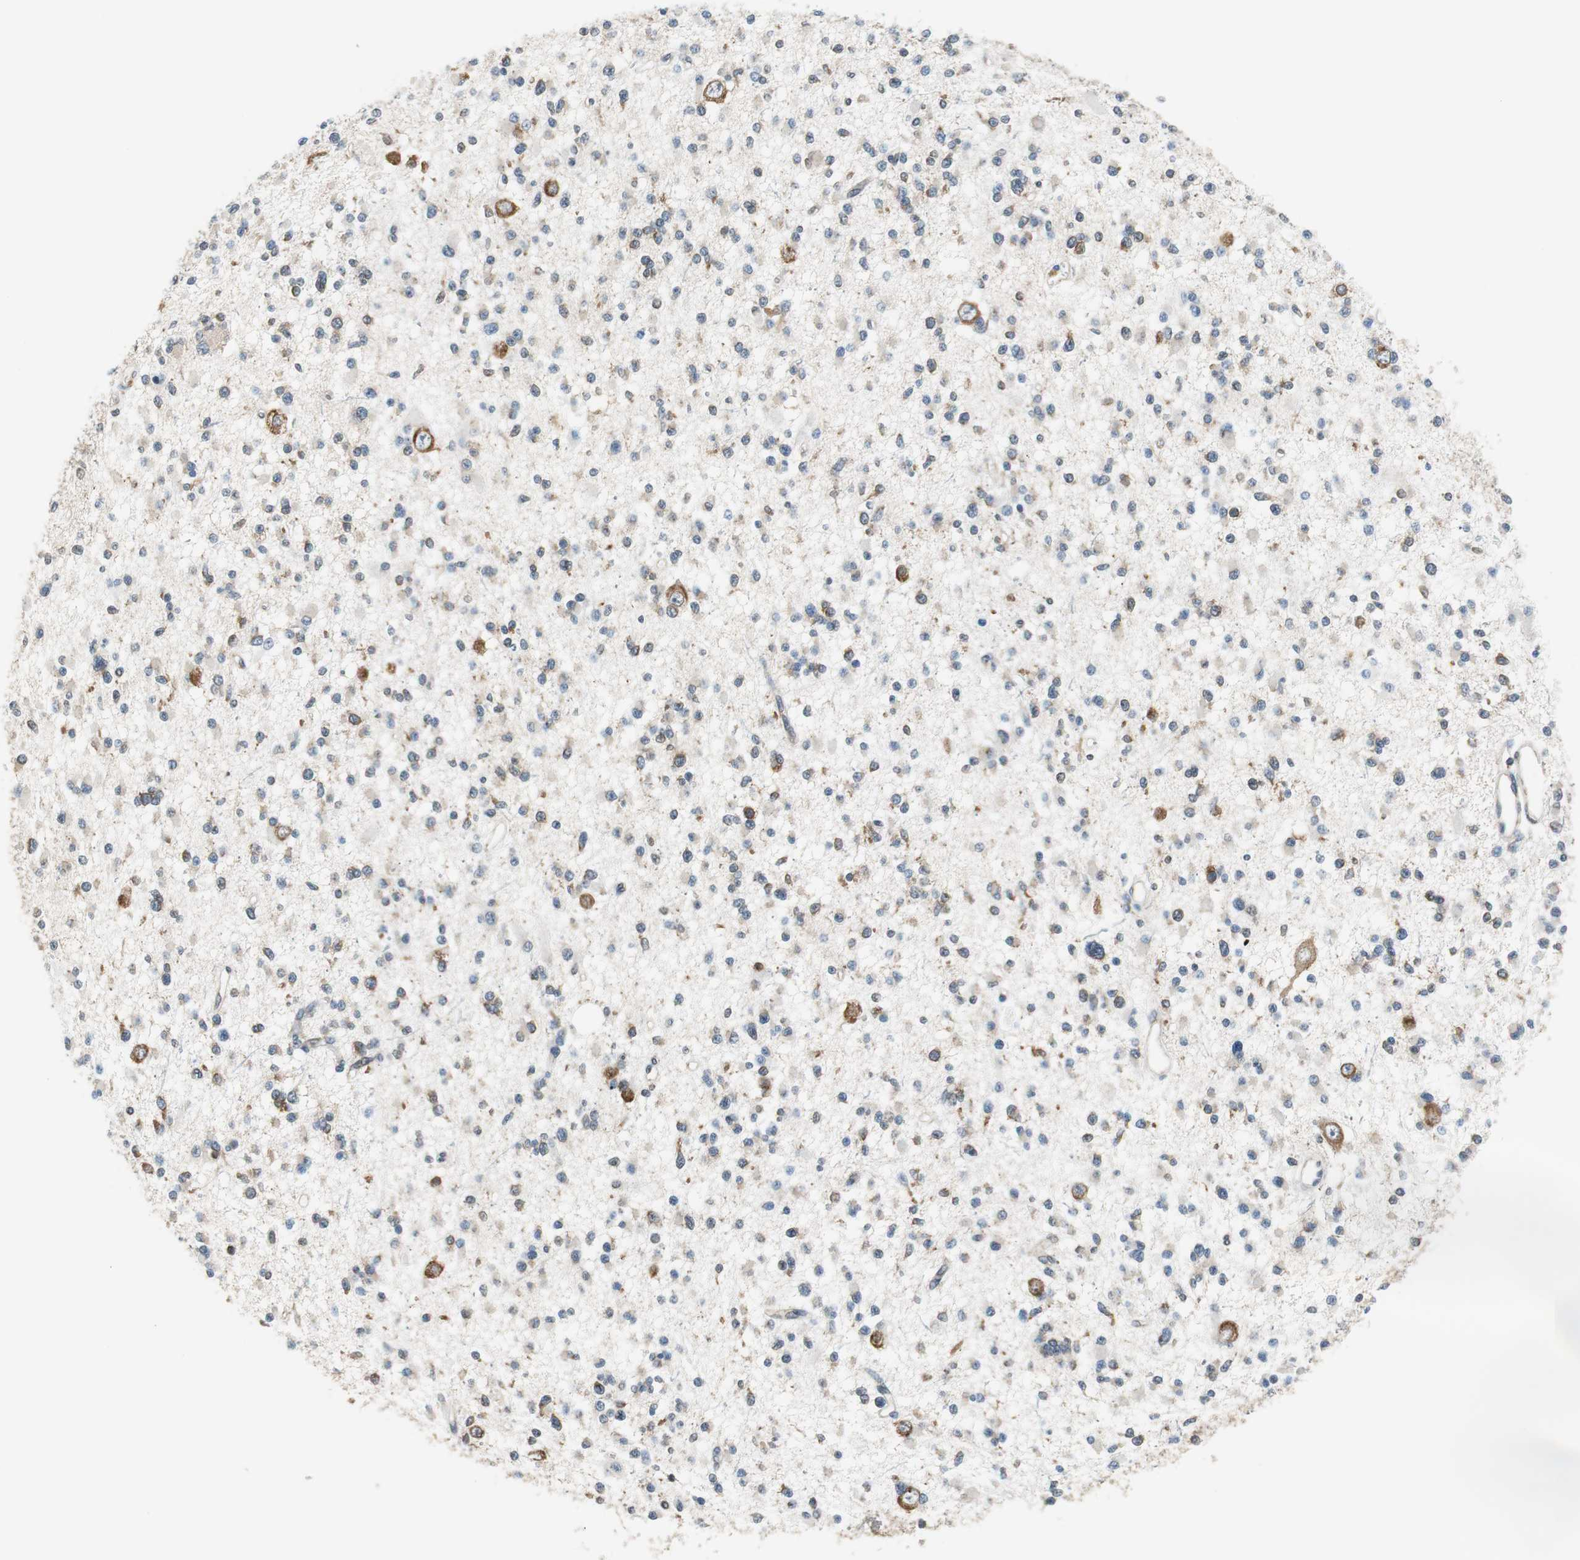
{"staining": {"intensity": "moderate", "quantity": "25%-75%", "location": "cytoplasmic/membranous"}, "tissue": "glioma", "cell_type": "Tumor cells", "image_type": "cancer", "snomed": [{"axis": "morphology", "description": "Glioma, malignant, Low grade"}, {"axis": "topography", "description": "Brain"}], "caption": "This is a micrograph of IHC staining of low-grade glioma (malignant), which shows moderate positivity in the cytoplasmic/membranous of tumor cells.", "gene": "CNOT3", "patient": {"sex": "female", "age": 22}}